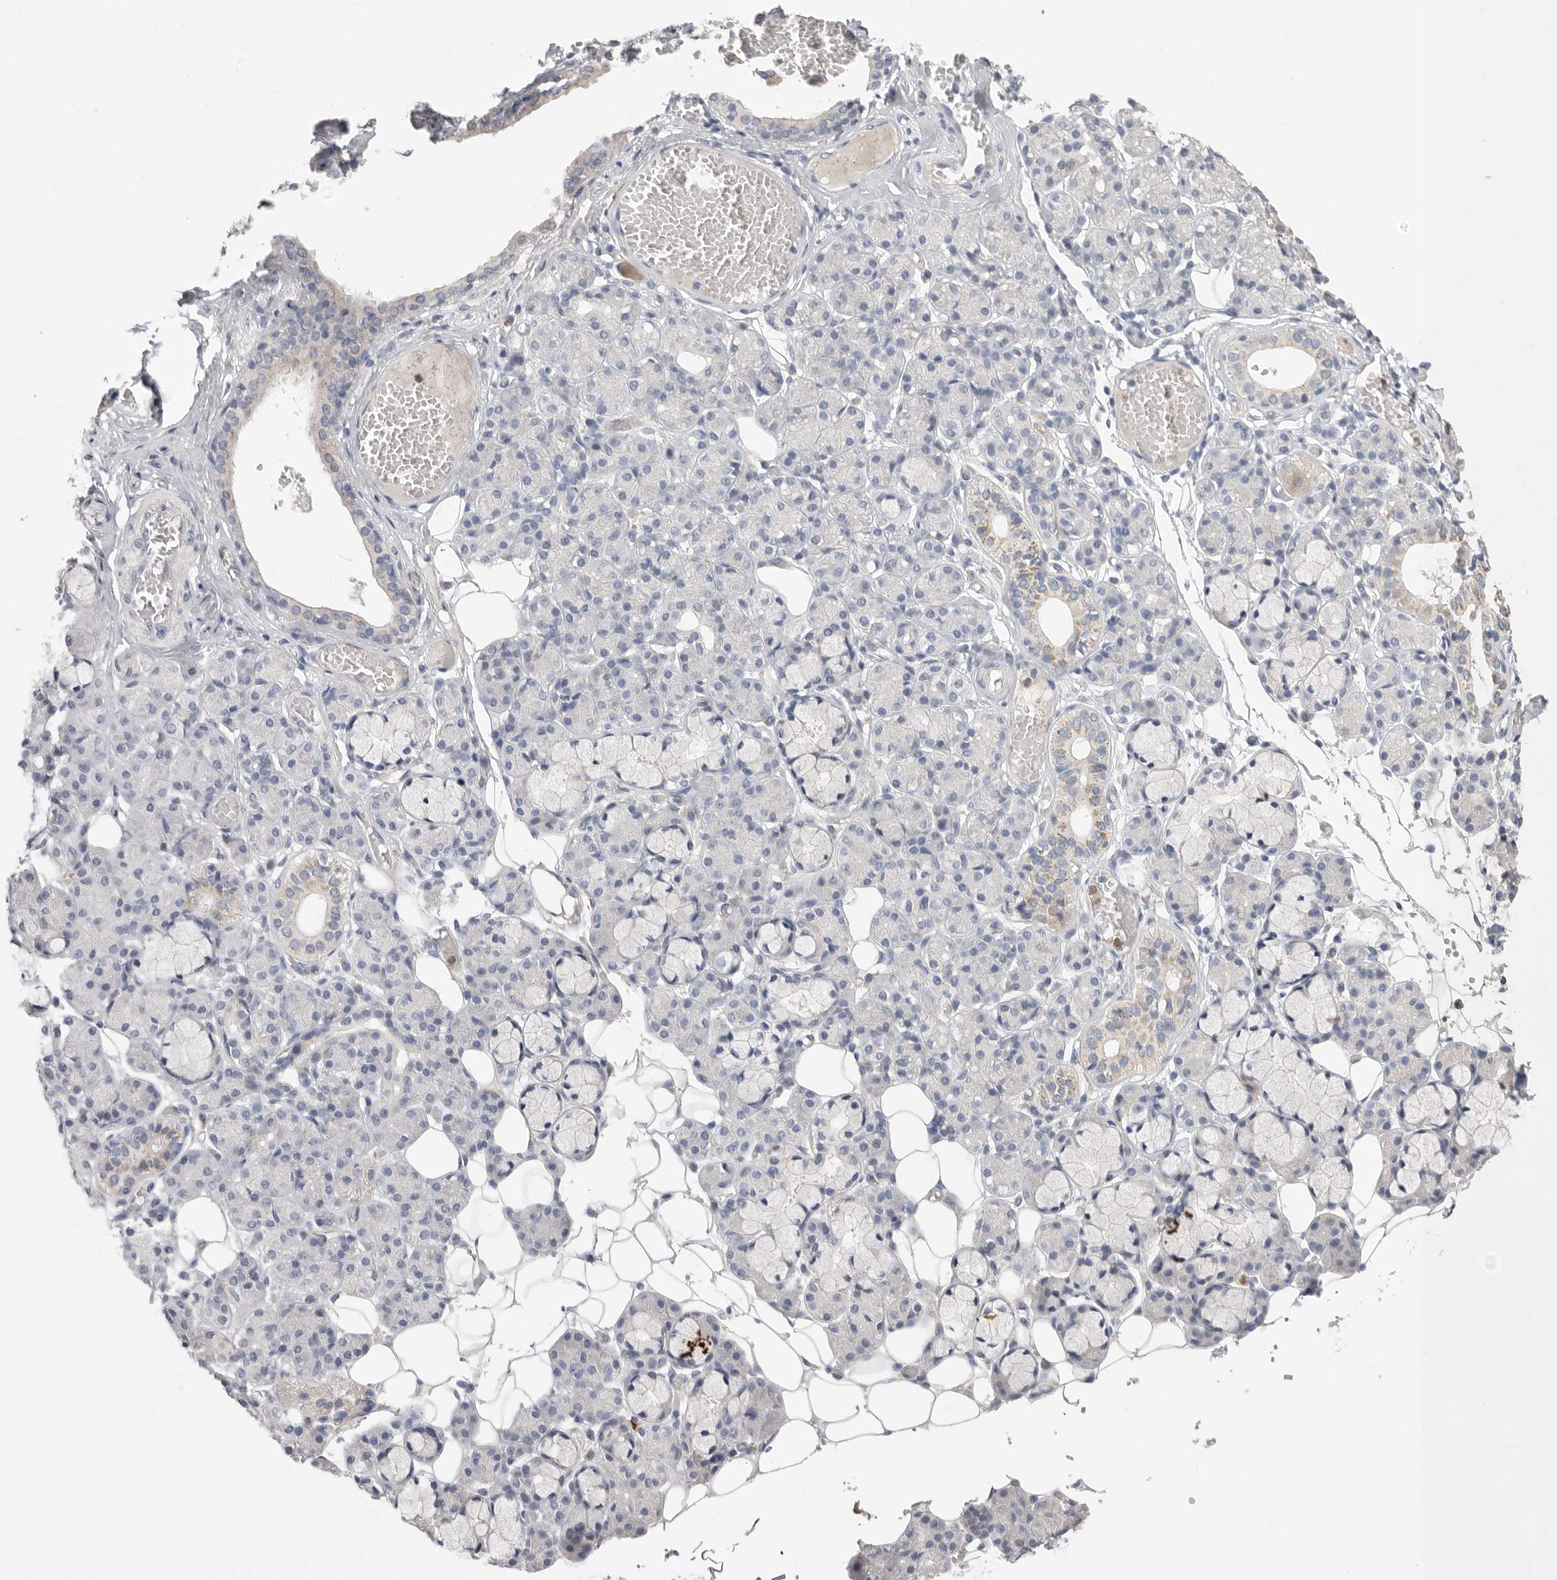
{"staining": {"intensity": "negative", "quantity": "none", "location": "none"}, "tissue": "salivary gland", "cell_type": "Glandular cells", "image_type": "normal", "snomed": [{"axis": "morphology", "description": "Normal tissue, NOS"}, {"axis": "topography", "description": "Salivary gland"}], "caption": "Immunohistochemical staining of benign salivary gland exhibits no significant expression in glandular cells. (DAB (3,3'-diaminobenzidine) immunohistochemistry (IHC) with hematoxylin counter stain).", "gene": "CCDC126", "patient": {"sex": "male", "age": 63}}